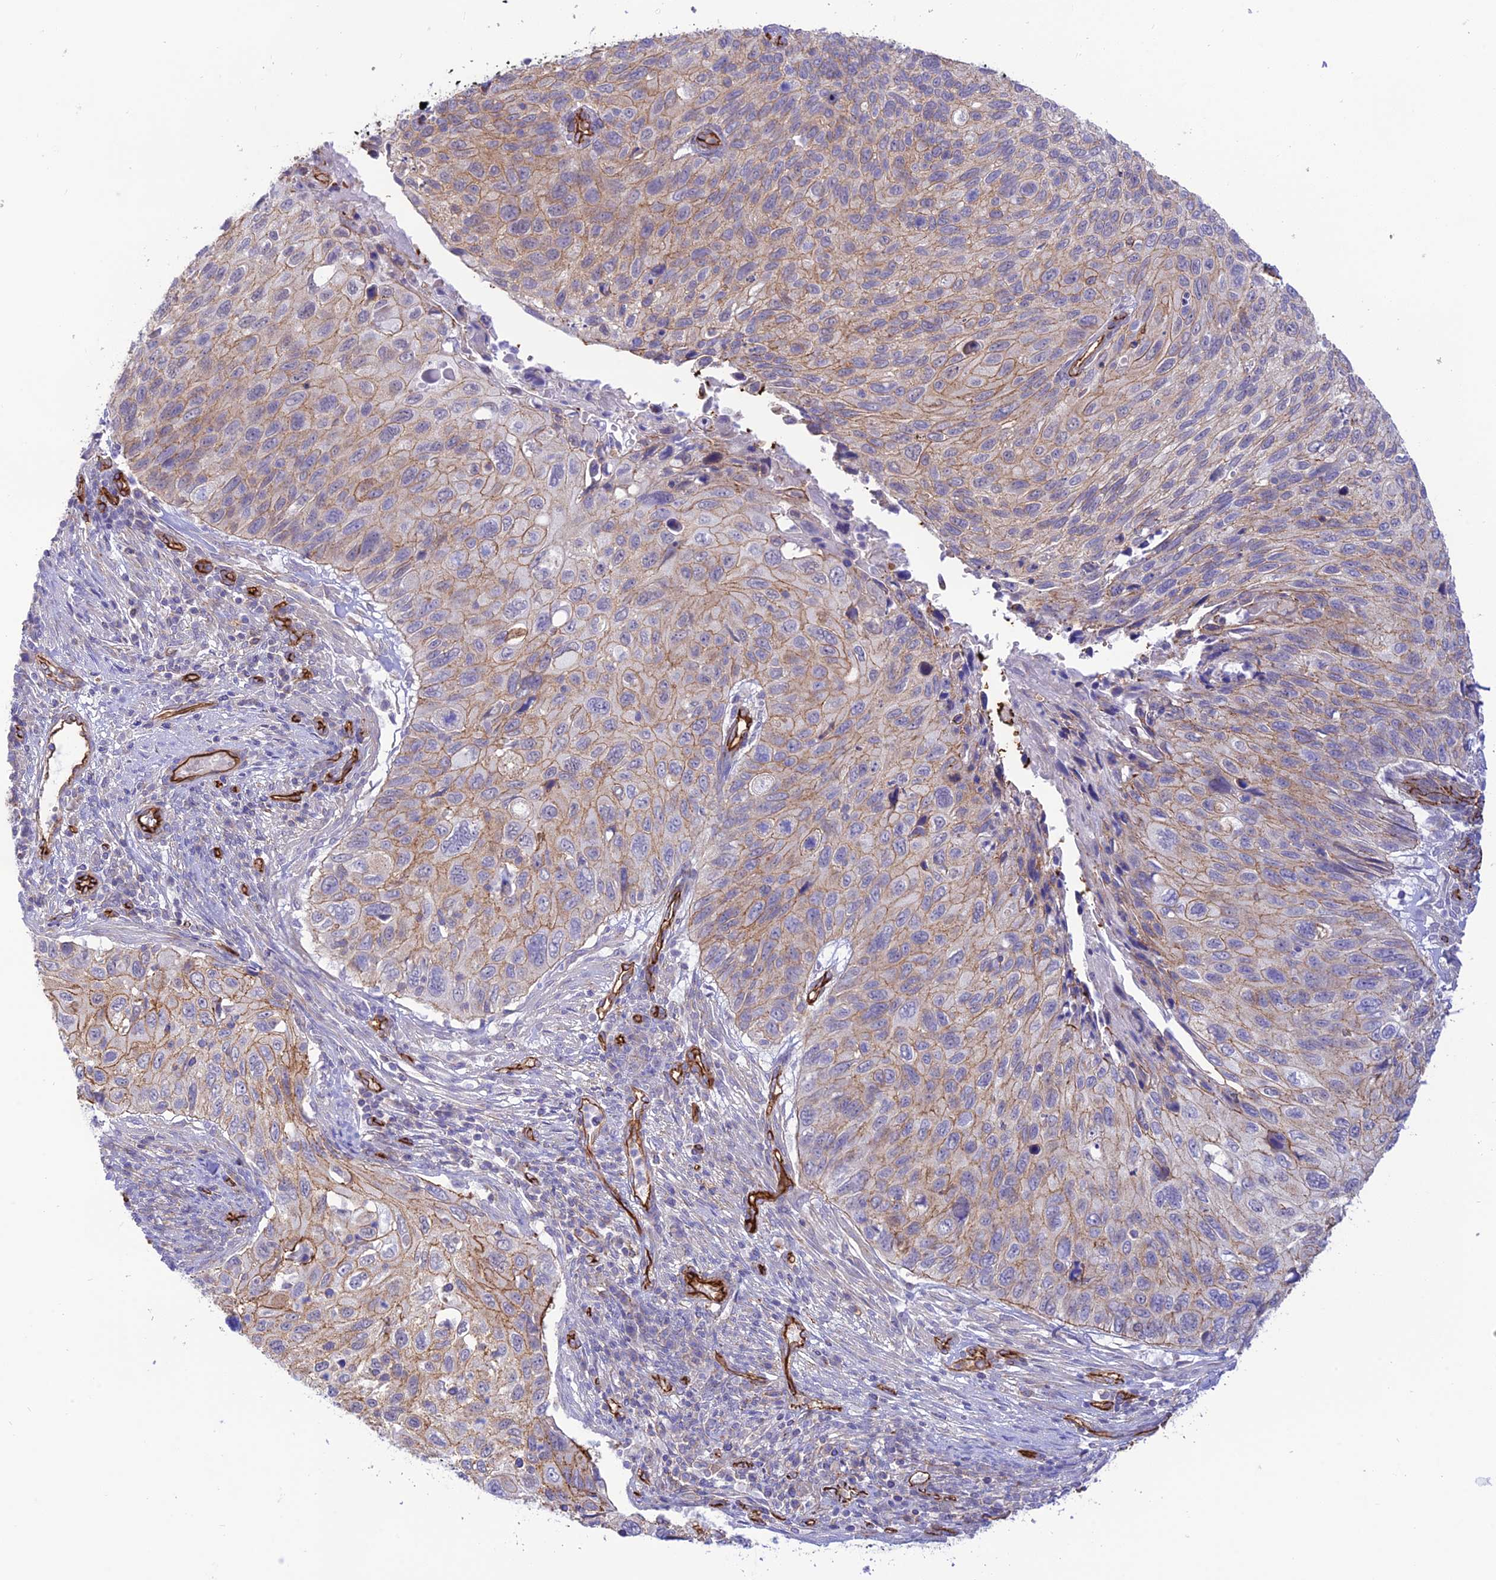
{"staining": {"intensity": "moderate", "quantity": "25%-75%", "location": "cytoplasmic/membranous"}, "tissue": "cervical cancer", "cell_type": "Tumor cells", "image_type": "cancer", "snomed": [{"axis": "morphology", "description": "Squamous cell carcinoma, NOS"}, {"axis": "topography", "description": "Cervix"}], "caption": "High-power microscopy captured an IHC photomicrograph of cervical cancer, revealing moderate cytoplasmic/membranous staining in approximately 25%-75% of tumor cells. The protein is stained brown, and the nuclei are stained in blue (DAB (3,3'-diaminobenzidine) IHC with brightfield microscopy, high magnification).", "gene": "YPEL5", "patient": {"sex": "female", "age": 70}}